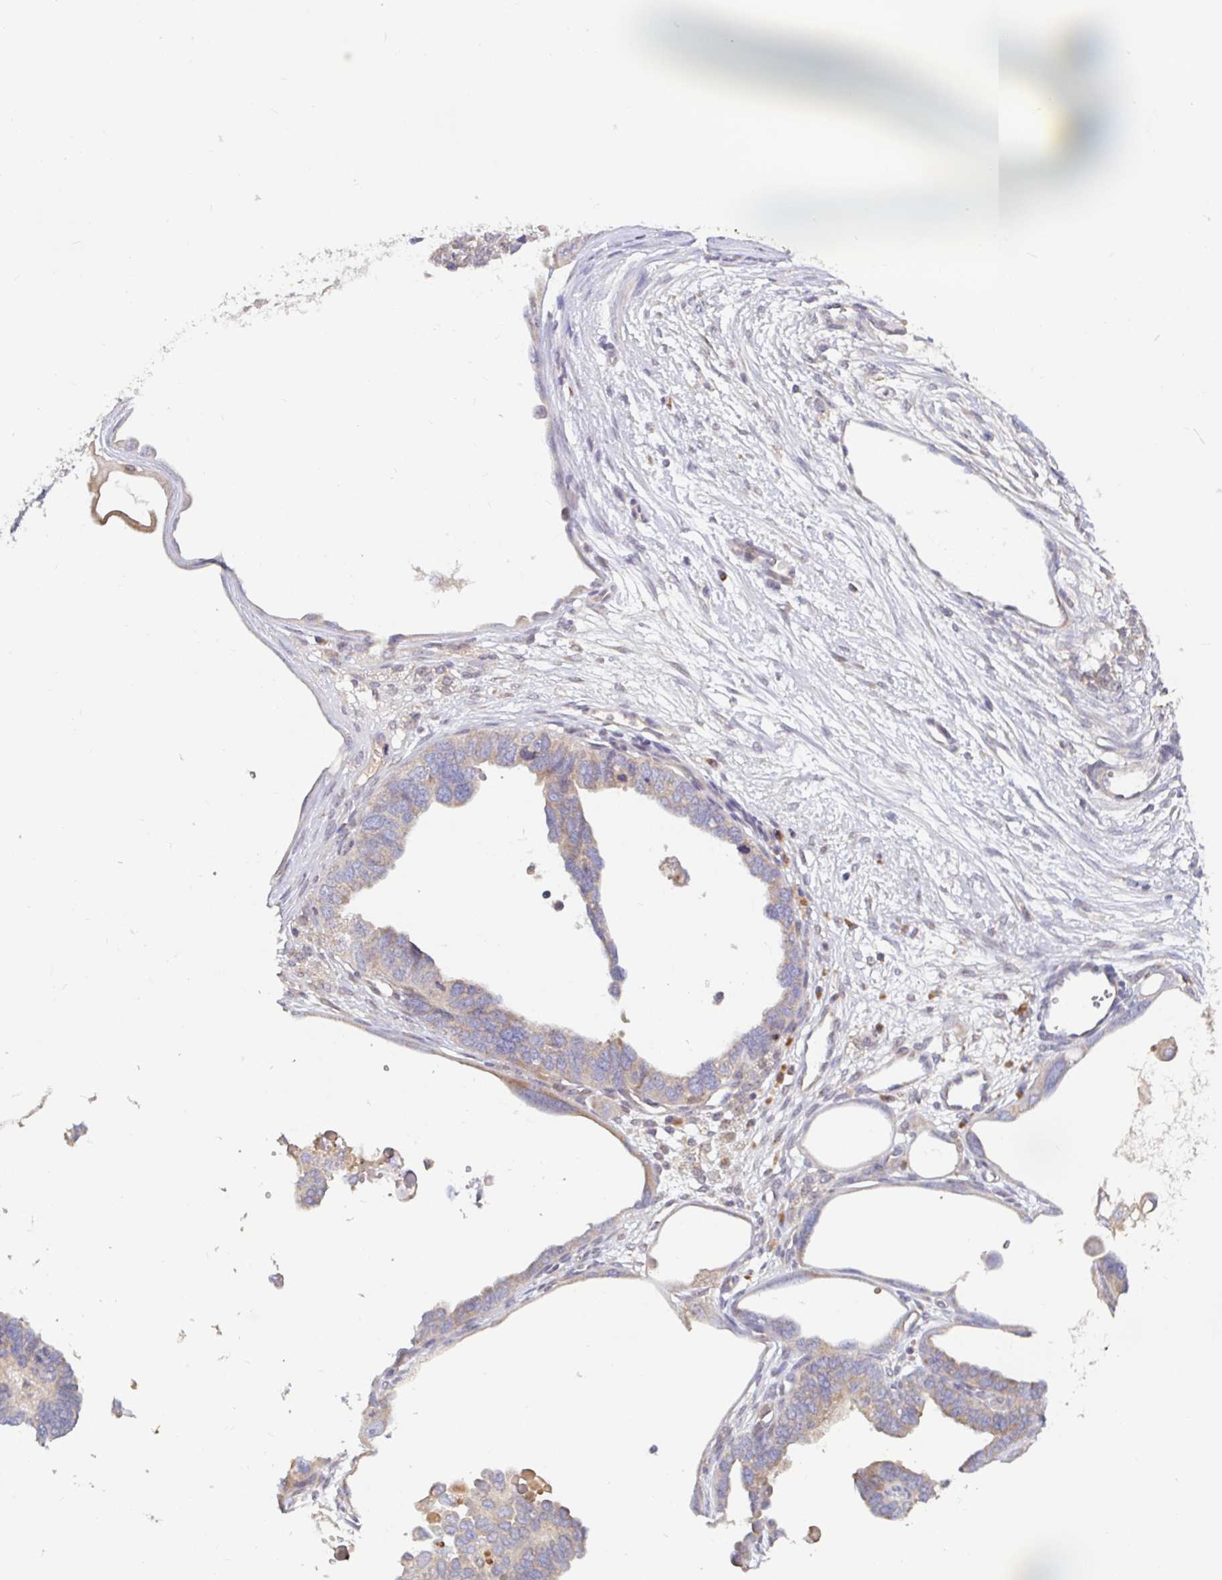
{"staining": {"intensity": "weak", "quantity": "<25%", "location": "cytoplasmic/membranous"}, "tissue": "ovarian cancer", "cell_type": "Tumor cells", "image_type": "cancer", "snomed": [{"axis": "morphology", "description": "Cystadenocarcinoma, serous, NOS"}, {"axis": "topography", "description": "Ovary"}], "caption": "Ovarian serous cystadenocarcinoma stained for a protein using IHC displays no expression tumor cells.", "gene": "LARP1", "patient": {"sex": "female", "age": 51}}